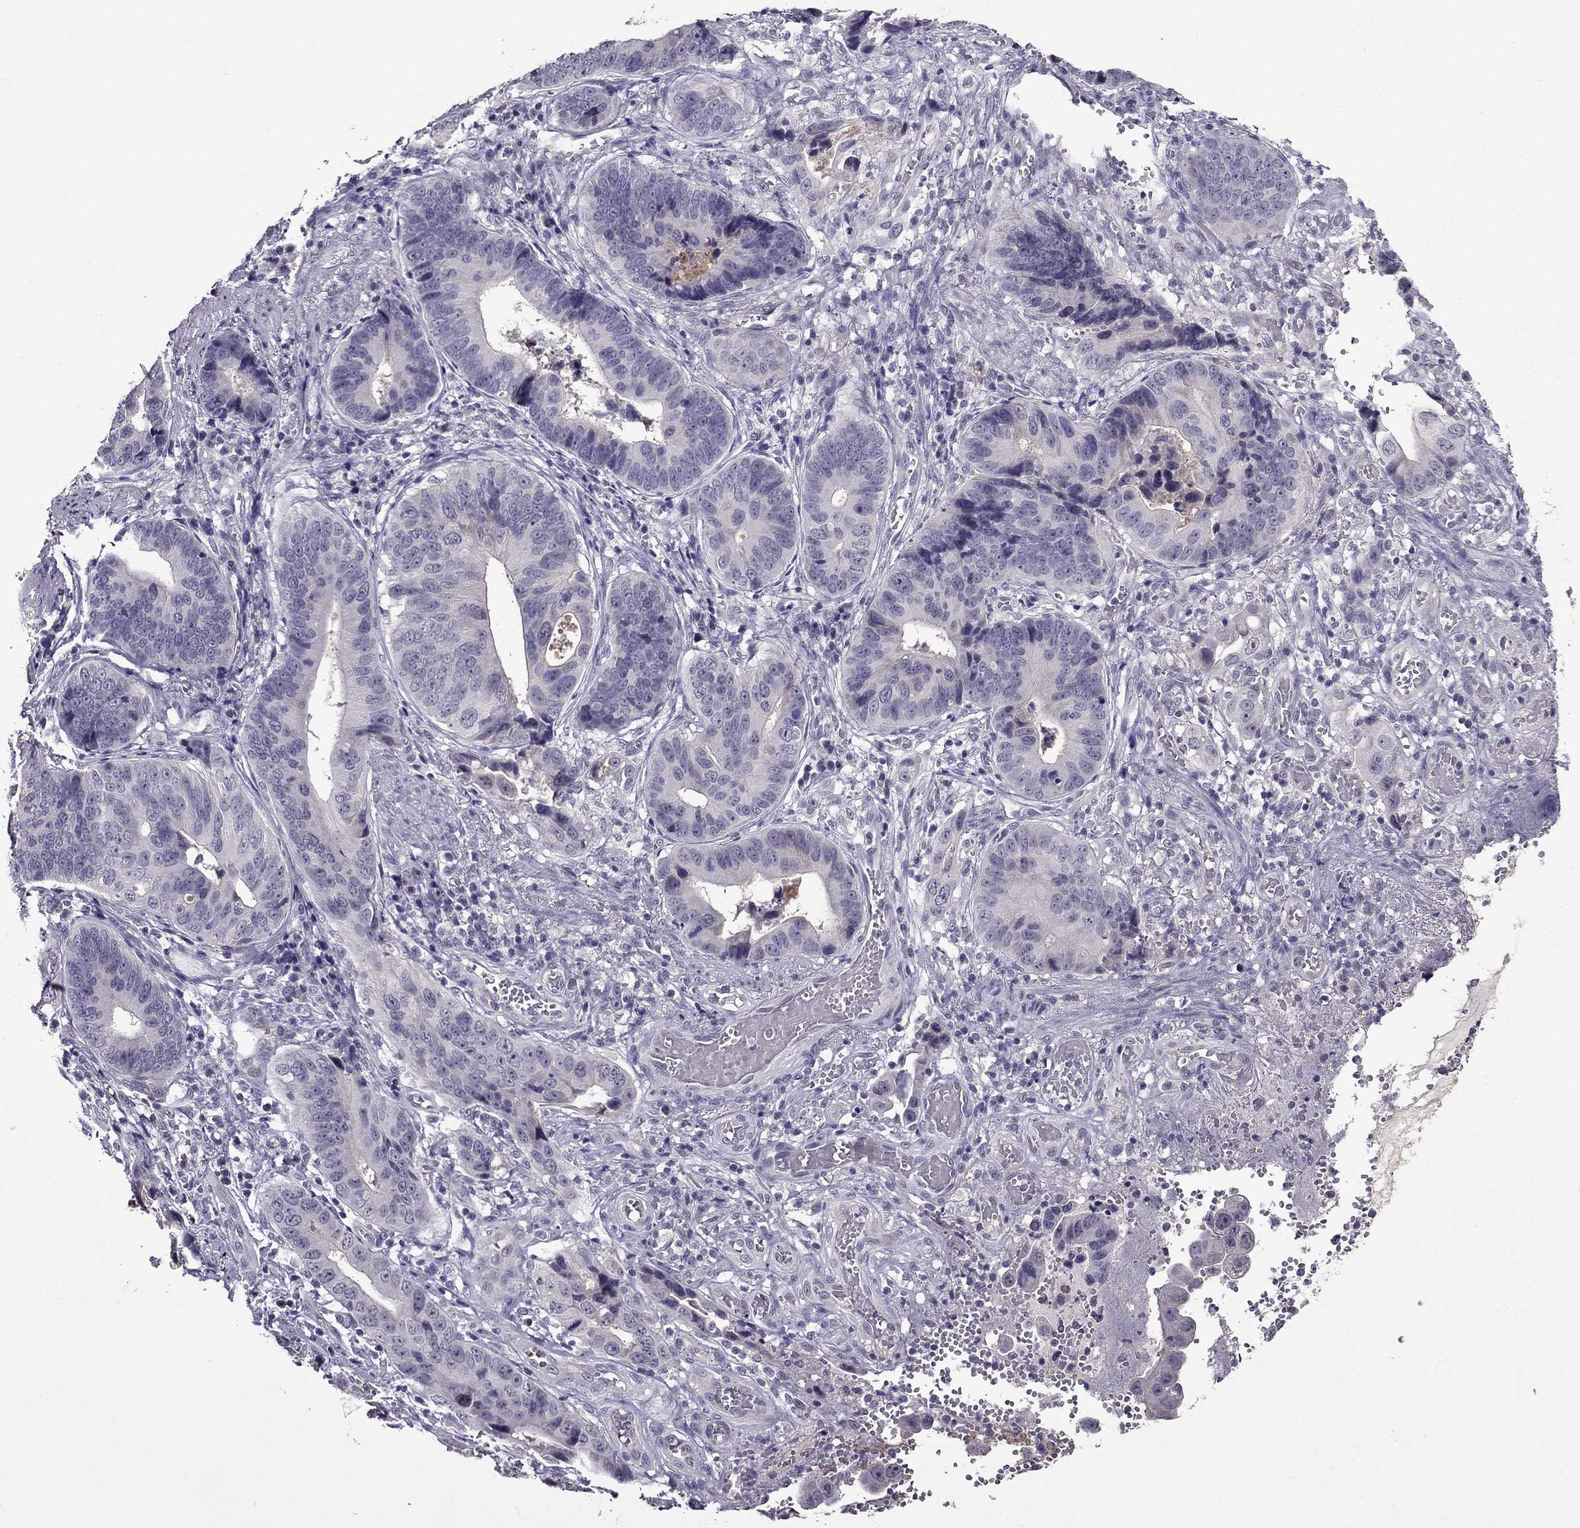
{"staining": {"intensity": "negative", "quantity": "none", "location": "none"}, "tissue": "stomach cancer", "cell_type": "Tumor cells", "image_type": "cancer", "snomed": [{"axis": "morphology", "description": "Adenocarcinoma, NOS"}, {"axis": "topography", "description": "Stomach"}], "caption": "Tumor cells show no significant protein staining in stomach cancer. (Brightfield microscopy of DAB (3,3'-diaminobenzidine) immunohistochemistry at high magnification).", "gene": "DUSP15", "patient": {"sex": "male", "age": 84}}